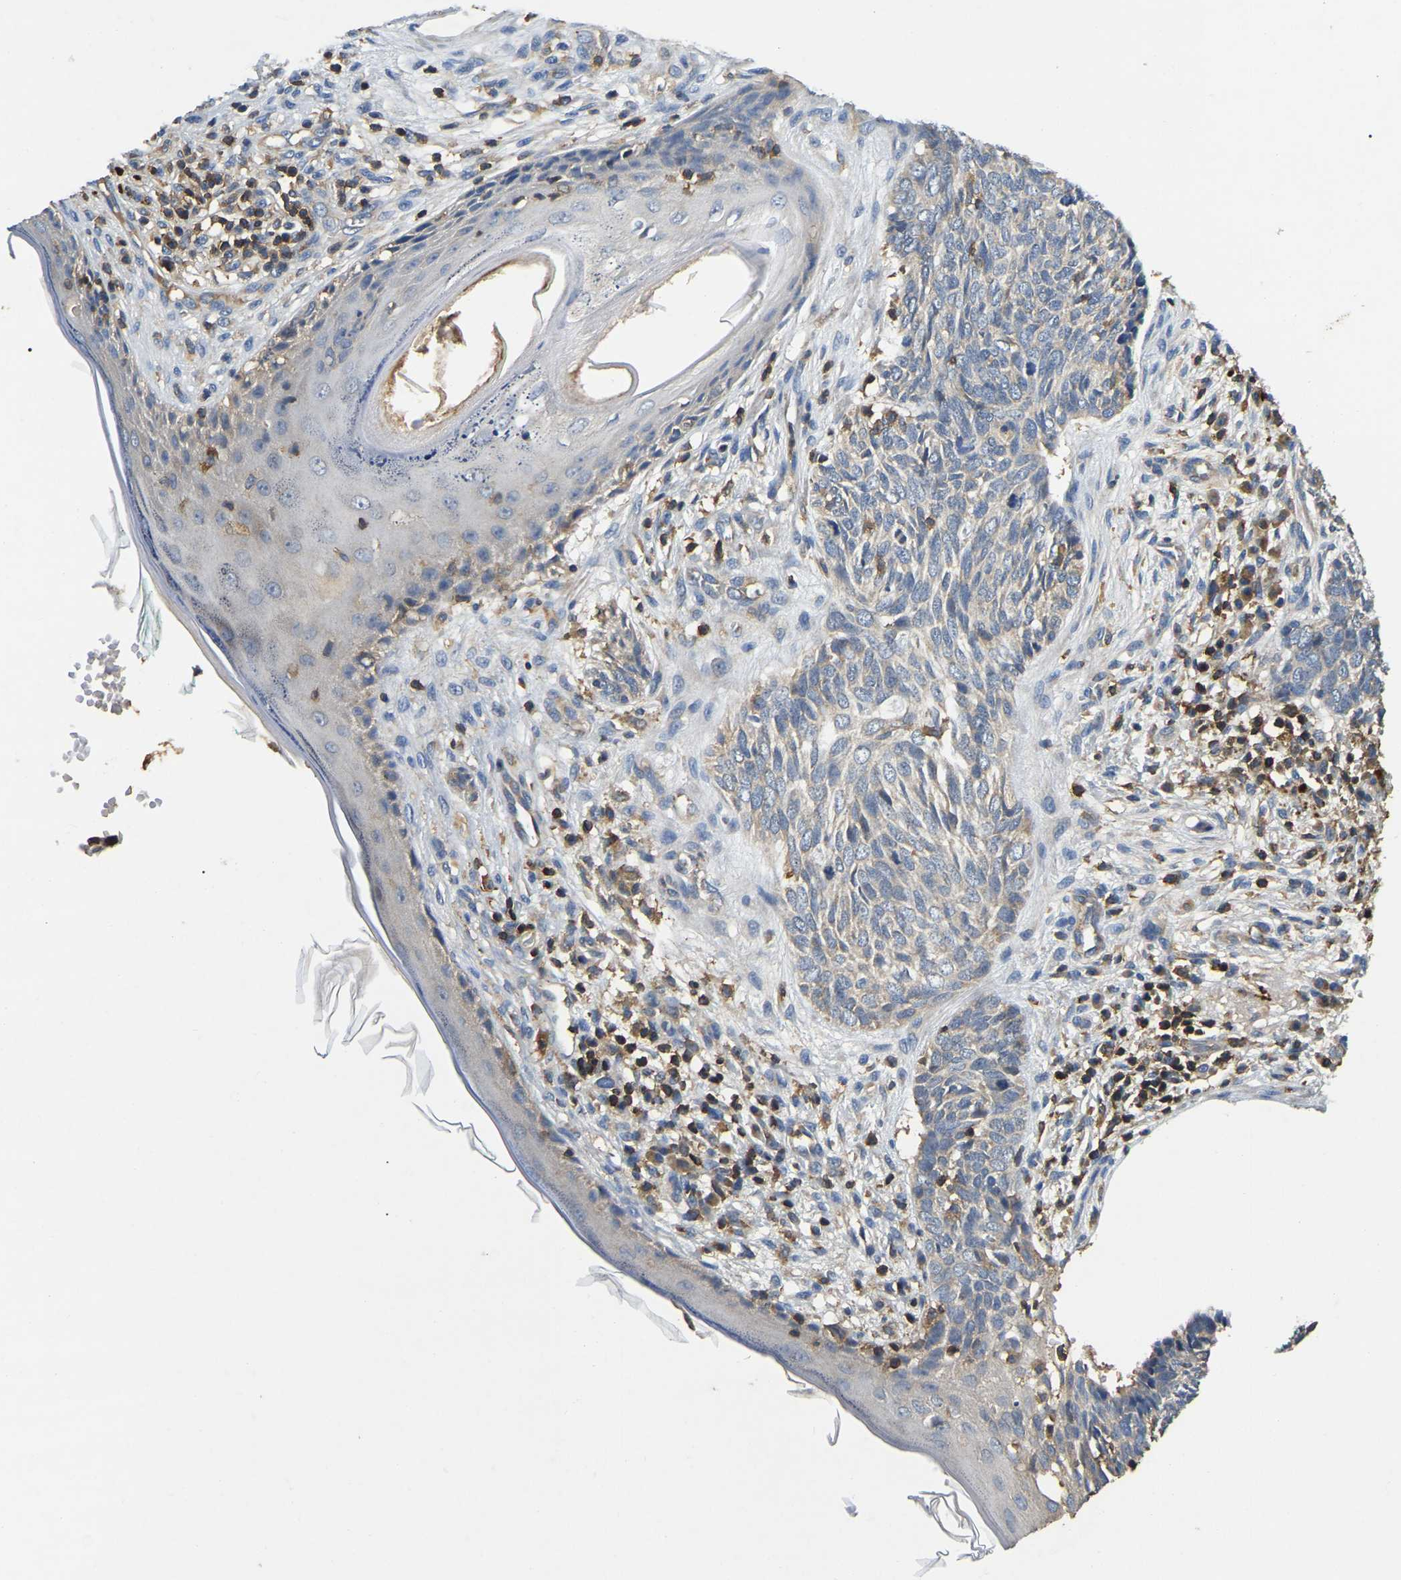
{"staining": {"intensity": "negative", "quantity": "none", "location": "none"}, "tissue": "skin cancer", "cell_type": "Tumor cells", "image_type": "cancer", "snomed": [{"axis": "morphology", "description": "Basal cell carcinoma"}, {"axis": "topography", "description": "Skin"}], "caption": "Micrograph shows no protein expression in tumor cells of skin cancer tissue. The staining is performed using DAB (3,3'-diaminobenzidine) brown chromogen with nuclei counter-stained in using hematoxylin.", "gene": "SMPD2", "patient": {"sex": "female", "age": 84}}